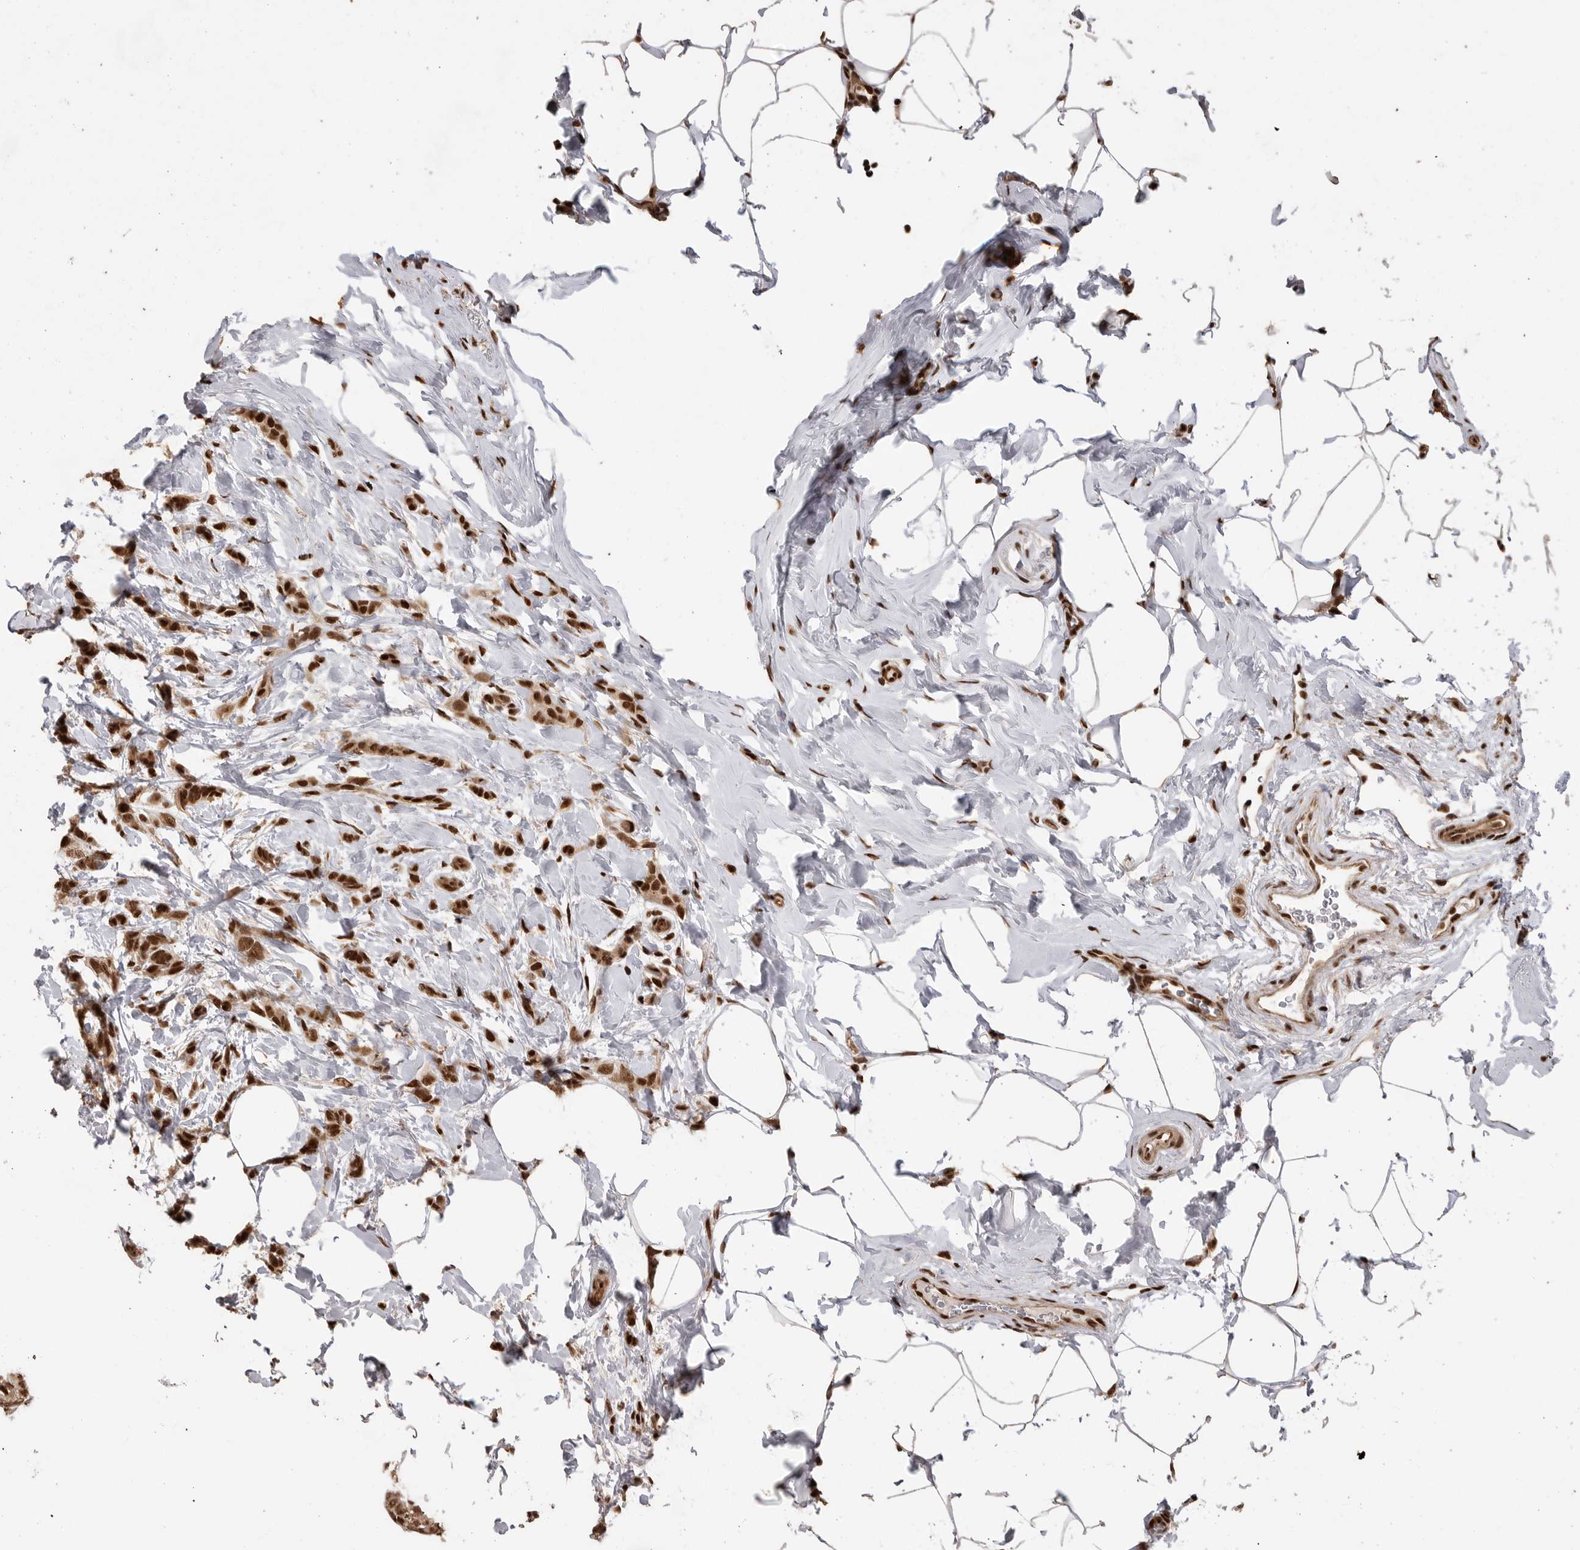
{"staining": {"intensity": "strong", "quantity": ">75%", "location": "nuclear"}, "tissue": "breast cancer", "cell_type": "Tumor cells", "image_type": "cancer", "snomed": [{"axis": "morphology", "description": "Lobular carcinoma, in situ"}, {"axis": "morphology", "description": "Lobular carcinoma"}, {"axis": "topography", "description": "Breast"}], "caption": "A high-resolution photomicrograph shows IHC staining of breast lobular carcinoma, which demonstrates strong nuclear staining in approximately >75% of tumor cells.", "gene": "PPP1R8", "patient": {"sex": "female", "age": 41}}